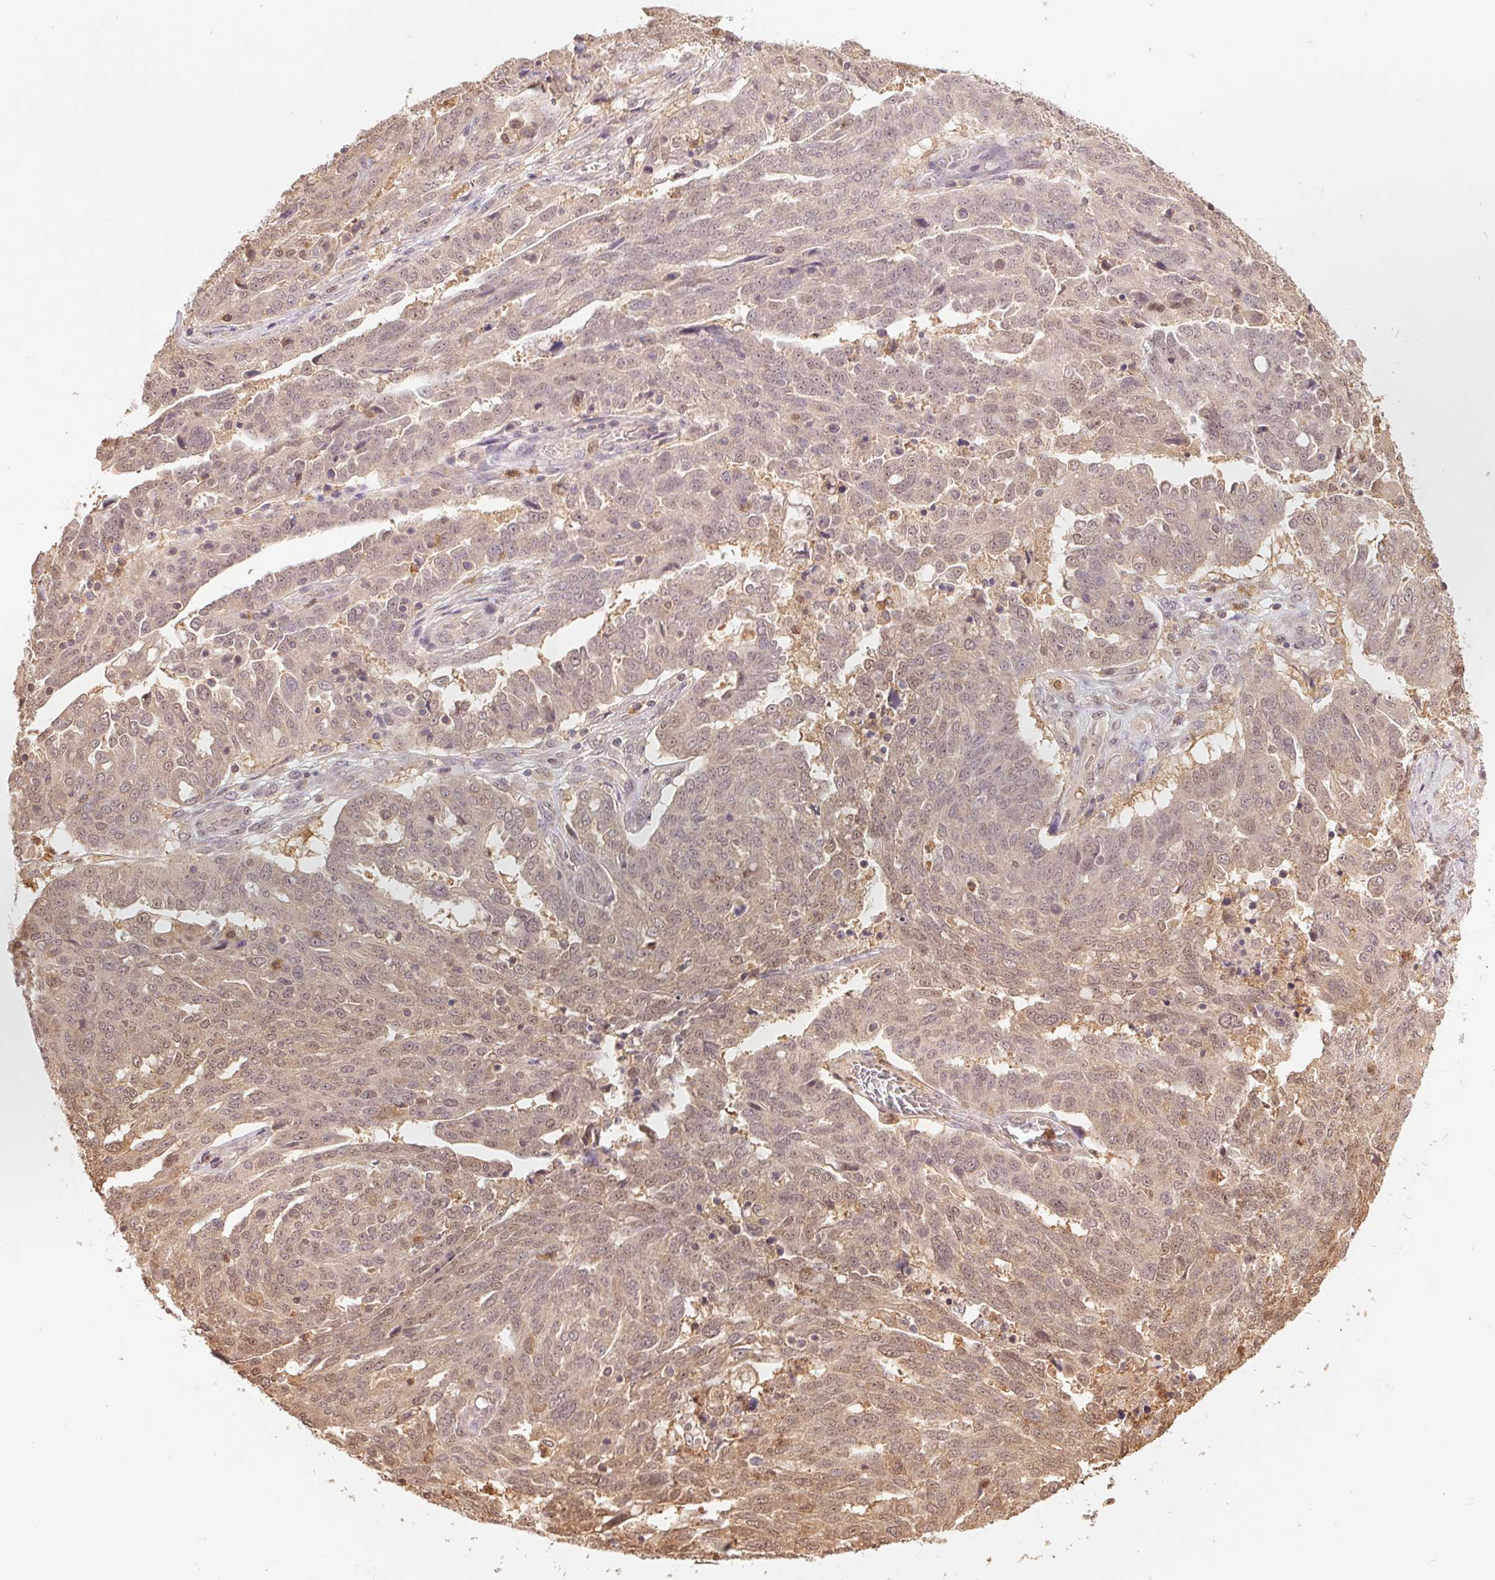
{"staining": {"intensity": "weak", "quantity": ">75%", "location": "cytoplasmic/membranous,nuclear"}, "tissue": "ovarian cancer", "cell_type": "Tumor cells", "image_type": "cancer", "snomed": [{"axis": "morphology", "description": "Cystadenocarcinoma, serous, NOS"}, {"axis": "topography", "description": "Ovary"}], "caption": "Ovarian serous cystadenocarcinoma was stained to show a protein in brown. There is low levels of weak cytoplasmic/membranous and nuclear expression in about >75% of tumor cells. (DAB = brown stain, brightfield microscopy at high magnification).", "gene": "CDC123", "patient": {"sex": "female", "age": 67}}